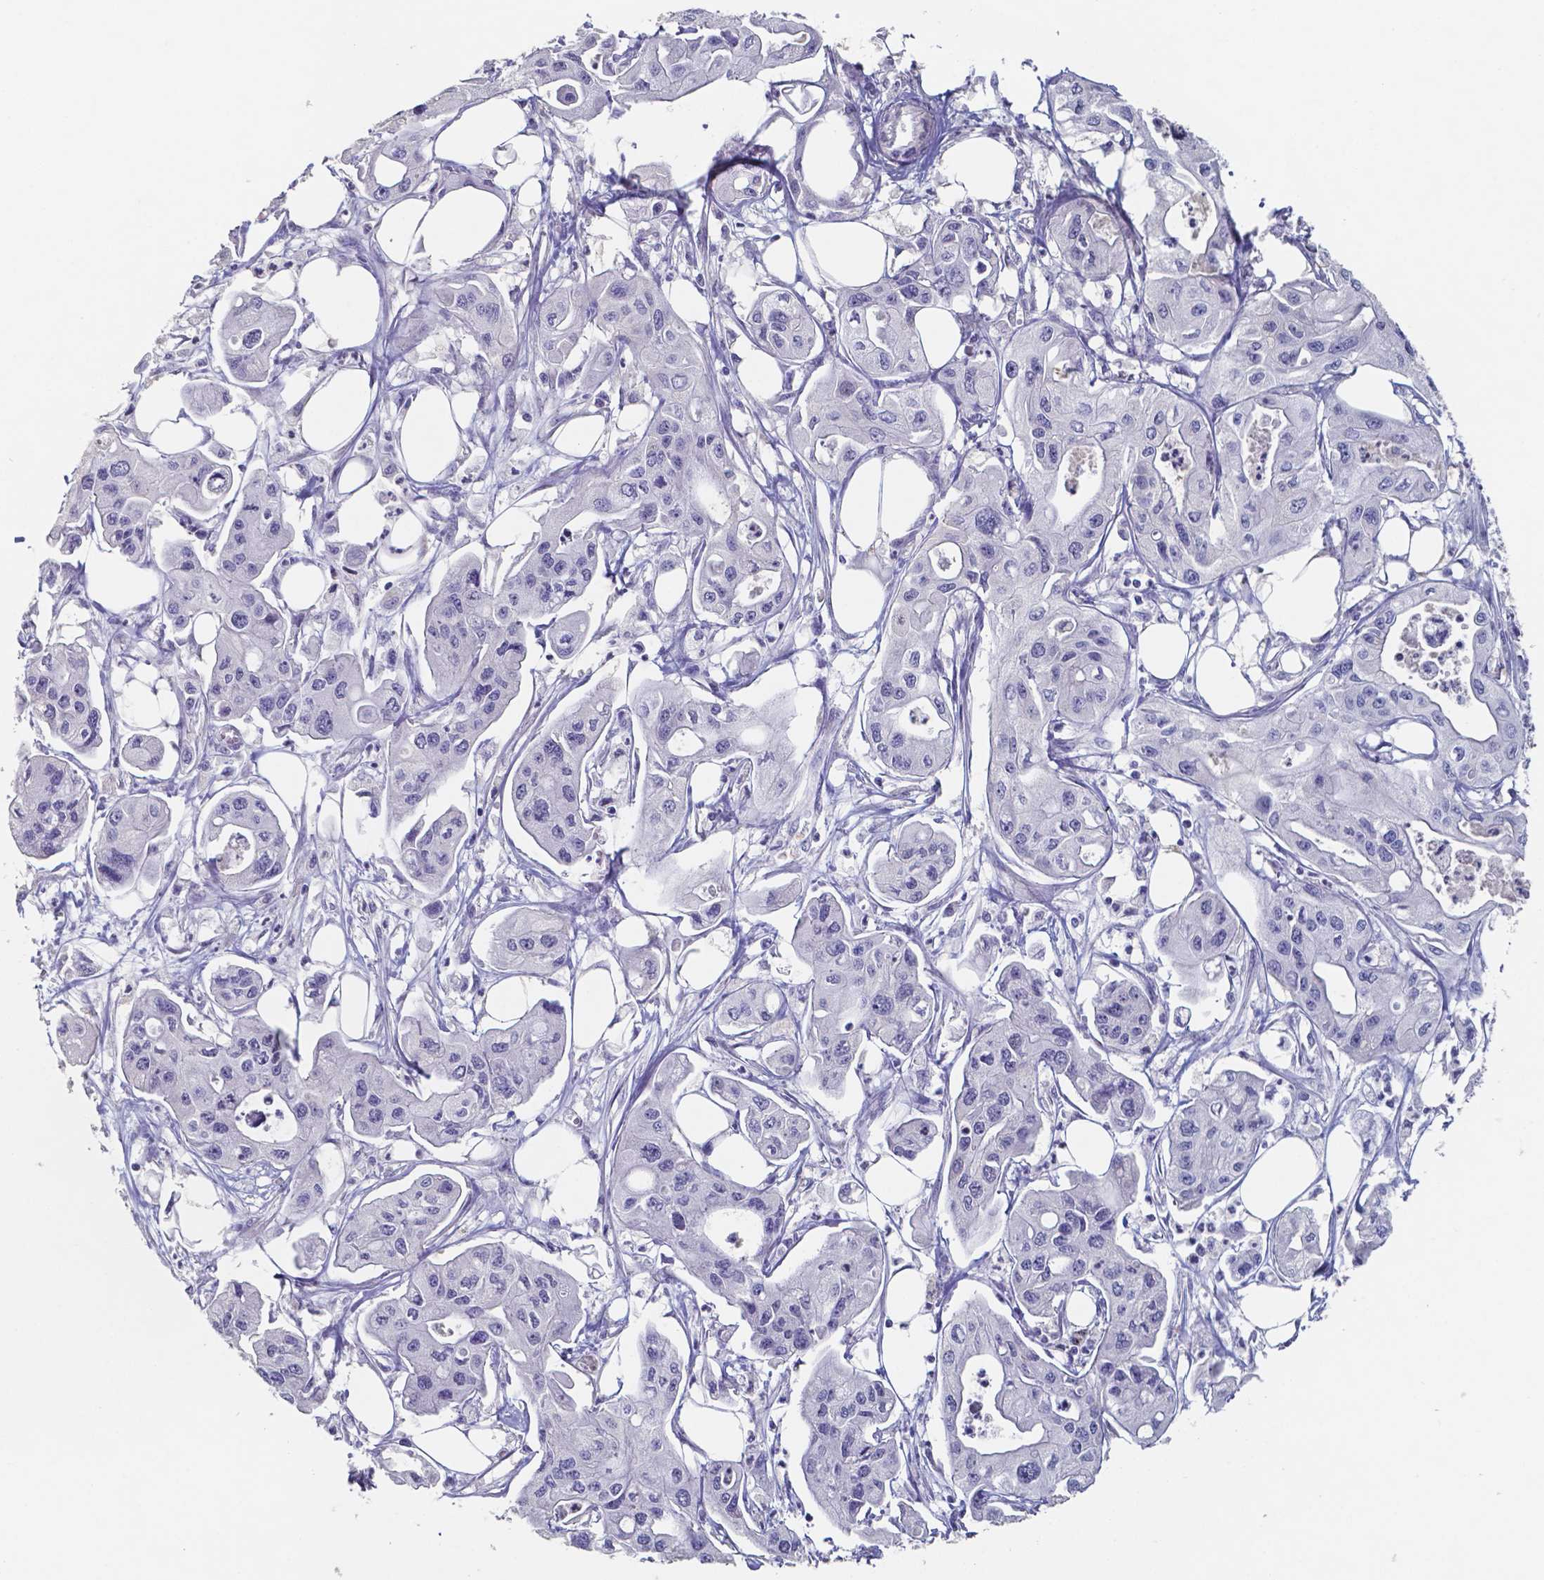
{"staining": {"intensity": "negative", "quantity": "none", "location": "none"}, "tissue": "pancreatic cancer", "cell_type": "Tumor cells", "image_type": "cancer", "snomed": [{"axis": "morphology", "description": "Adenocarcinoma, NOS"}, {"axis": "topography", "description": "Pancreas"}], "caption": "This photomicrograph is of adenocarcinoma (pancreatic) stained with IHC to label a protein in brown with the nuclei are counter-stained blue. There is no staining in tumor cells. (Stains: DAB immunohistochemistry (IHC) with hematoxylin counter stain, Microscopy: brightfield microscopy at high magnification).", "gene": "PLA2R1", "patient": {"sex": "male", "age": 70}}